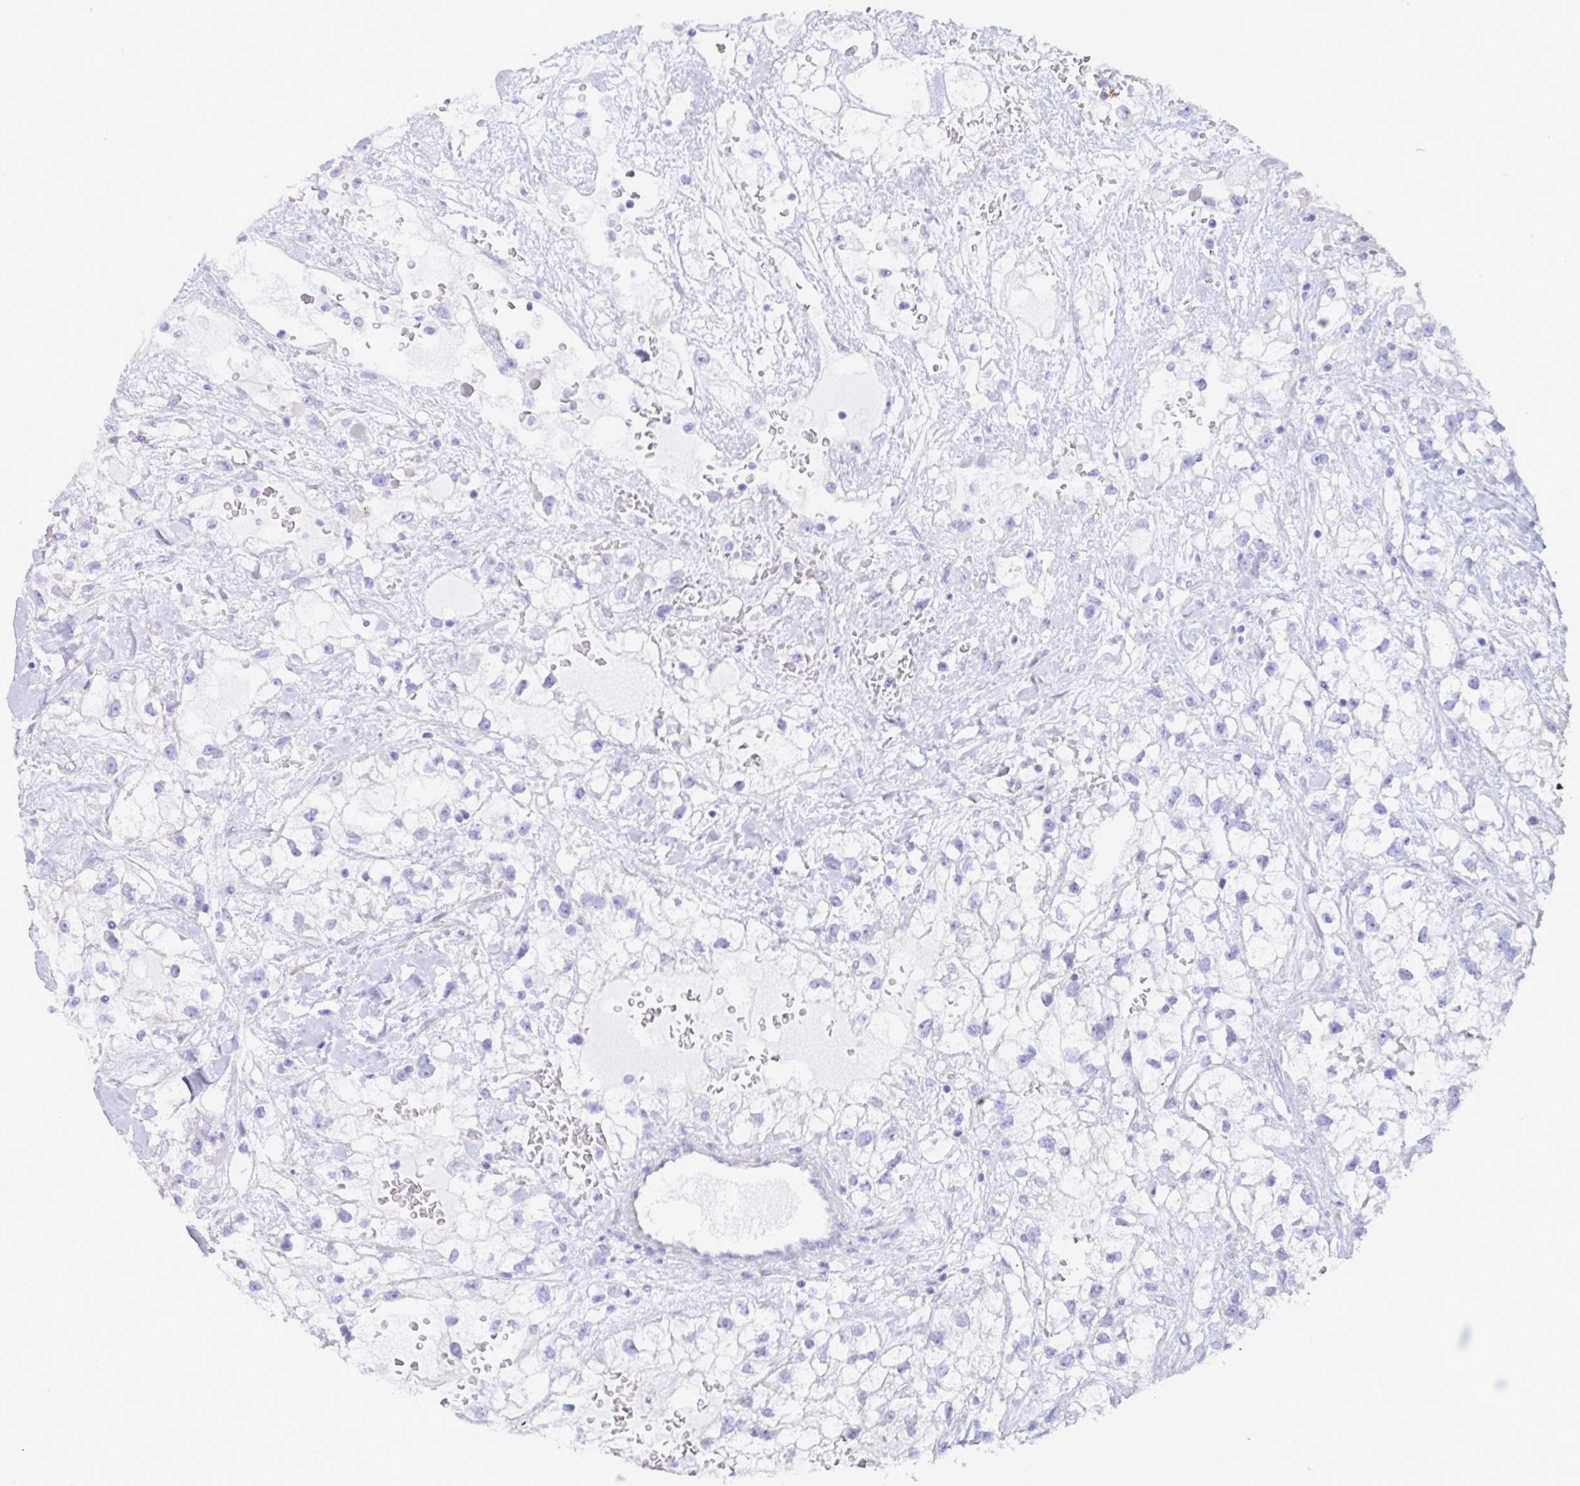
{"staining": {"intensity": "negative", "quantity": "none", "location": "none"}, "tissue": "renal cancer", "cell_type": "Tumor cells", "image_type": "cancer", "snomed": [{"axis": "morphology", "description": "Adenocarcinoma, NOS"}, {"axis": "topography", "description": "Kidney"}], "caption": "DAB (3,3'-diaminobenzidine) immunohistochemical staining of renal cancer (adenocarcinoma) demonstrates no significant expression in tumor cells.", "gene": "CEP170B", "patient": {"sex": "male", "age": 59}}